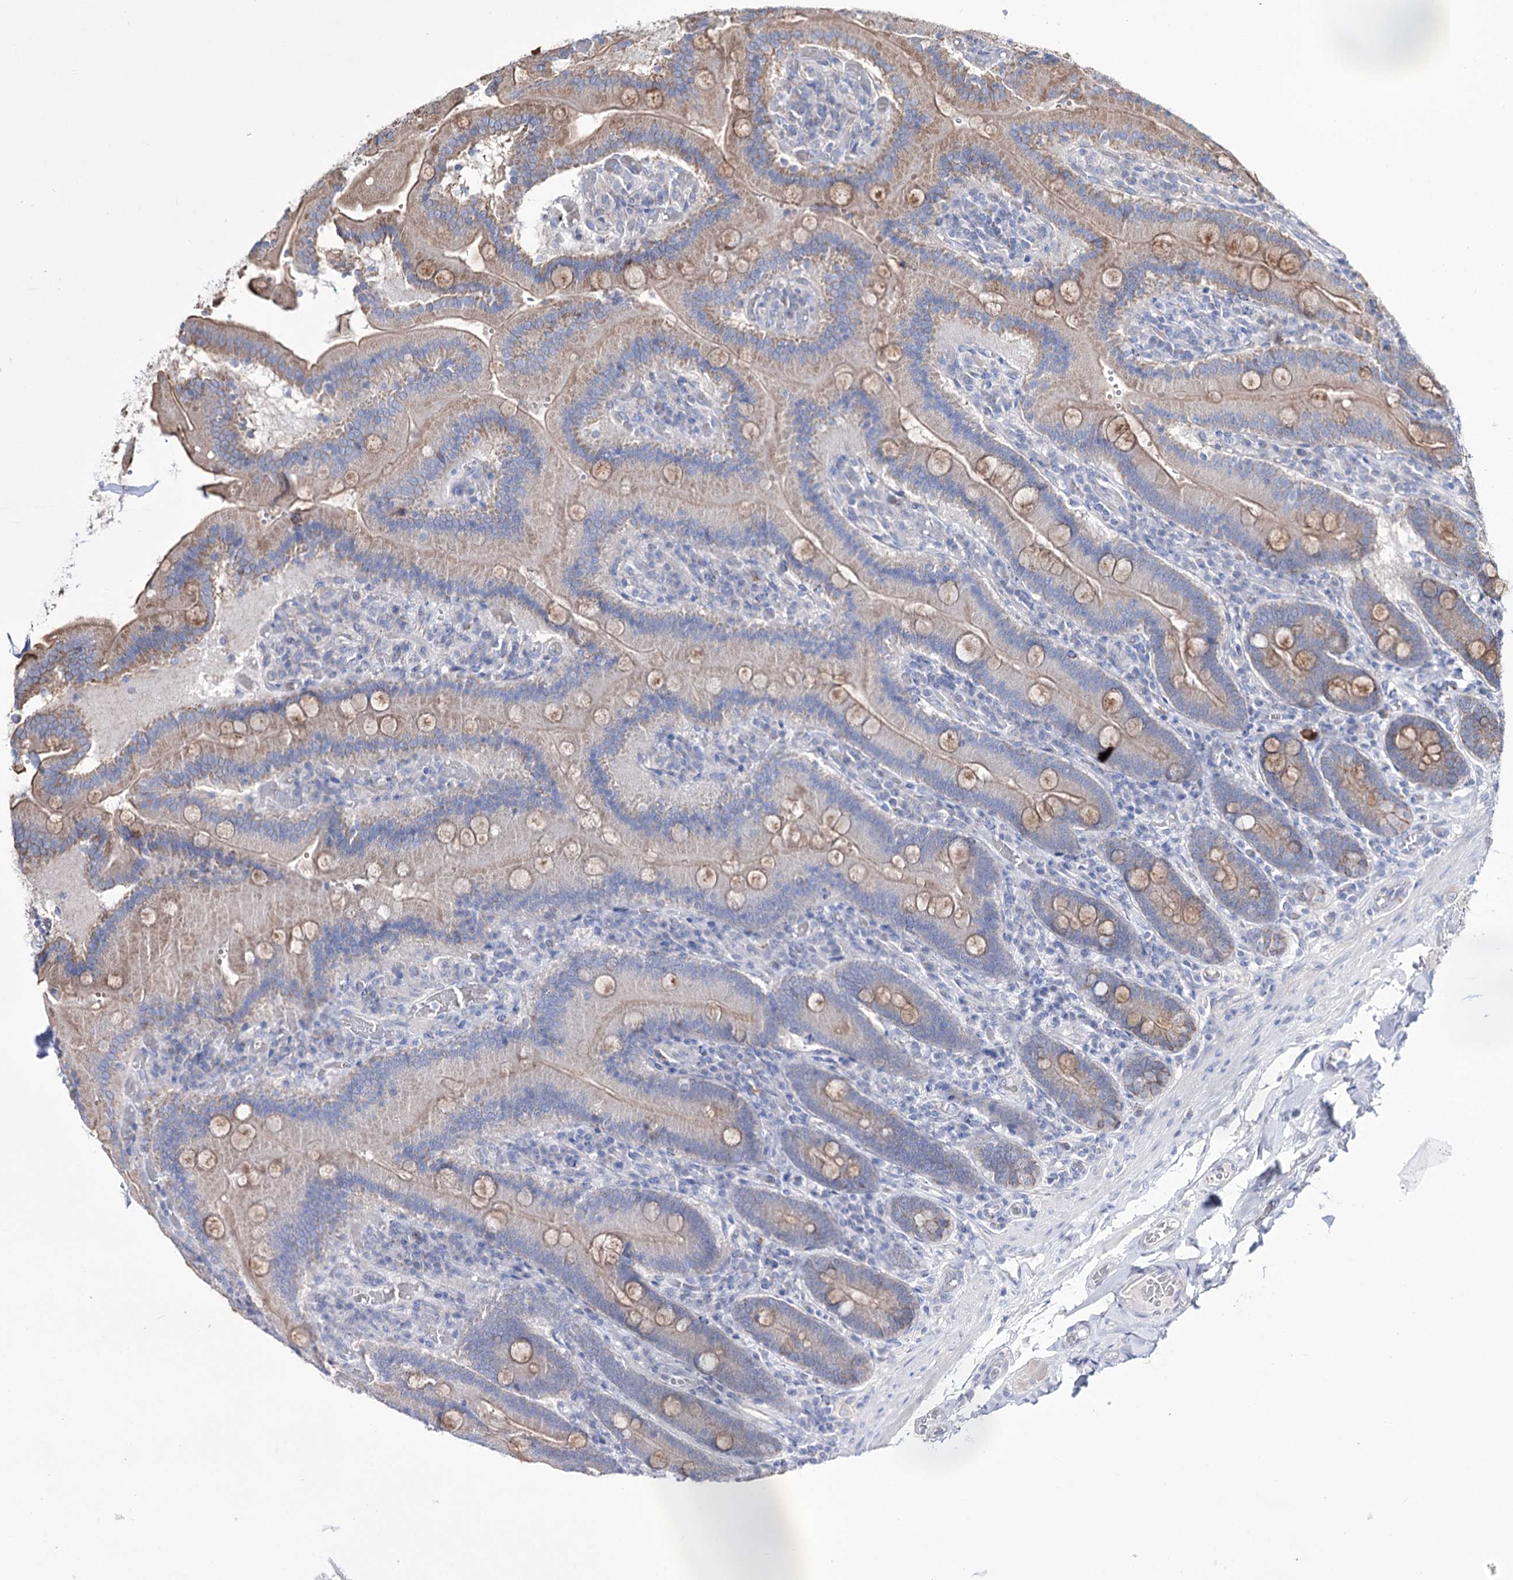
{"staining": {"intensity": "moderate", "quantity": "25%-75%", "location": "cytoplasmic/membranous"}, "tissue": "duodenum", "cell_type": "Glandular cells", "image_type": "normal", "snomed": [{"axis": "morphology", "description": "Normal tissue, NOS"}, {"axis": "topography", "description": "Duodenum"}], "caption": "Immunohistochemistry (DAB) staining of benign duodenum reveals moderate cytoplasmic/membranous protein expression in about 25%-75% of glandular cells. The protein is stained brown, and the nuclei are stained in blue (DAB (3,3'-diaminobenzidine) IHC with brightfield microscopy, high magnification).", "gene": "OSBPL5", "patient": {"sex": "female", "age": 62}}